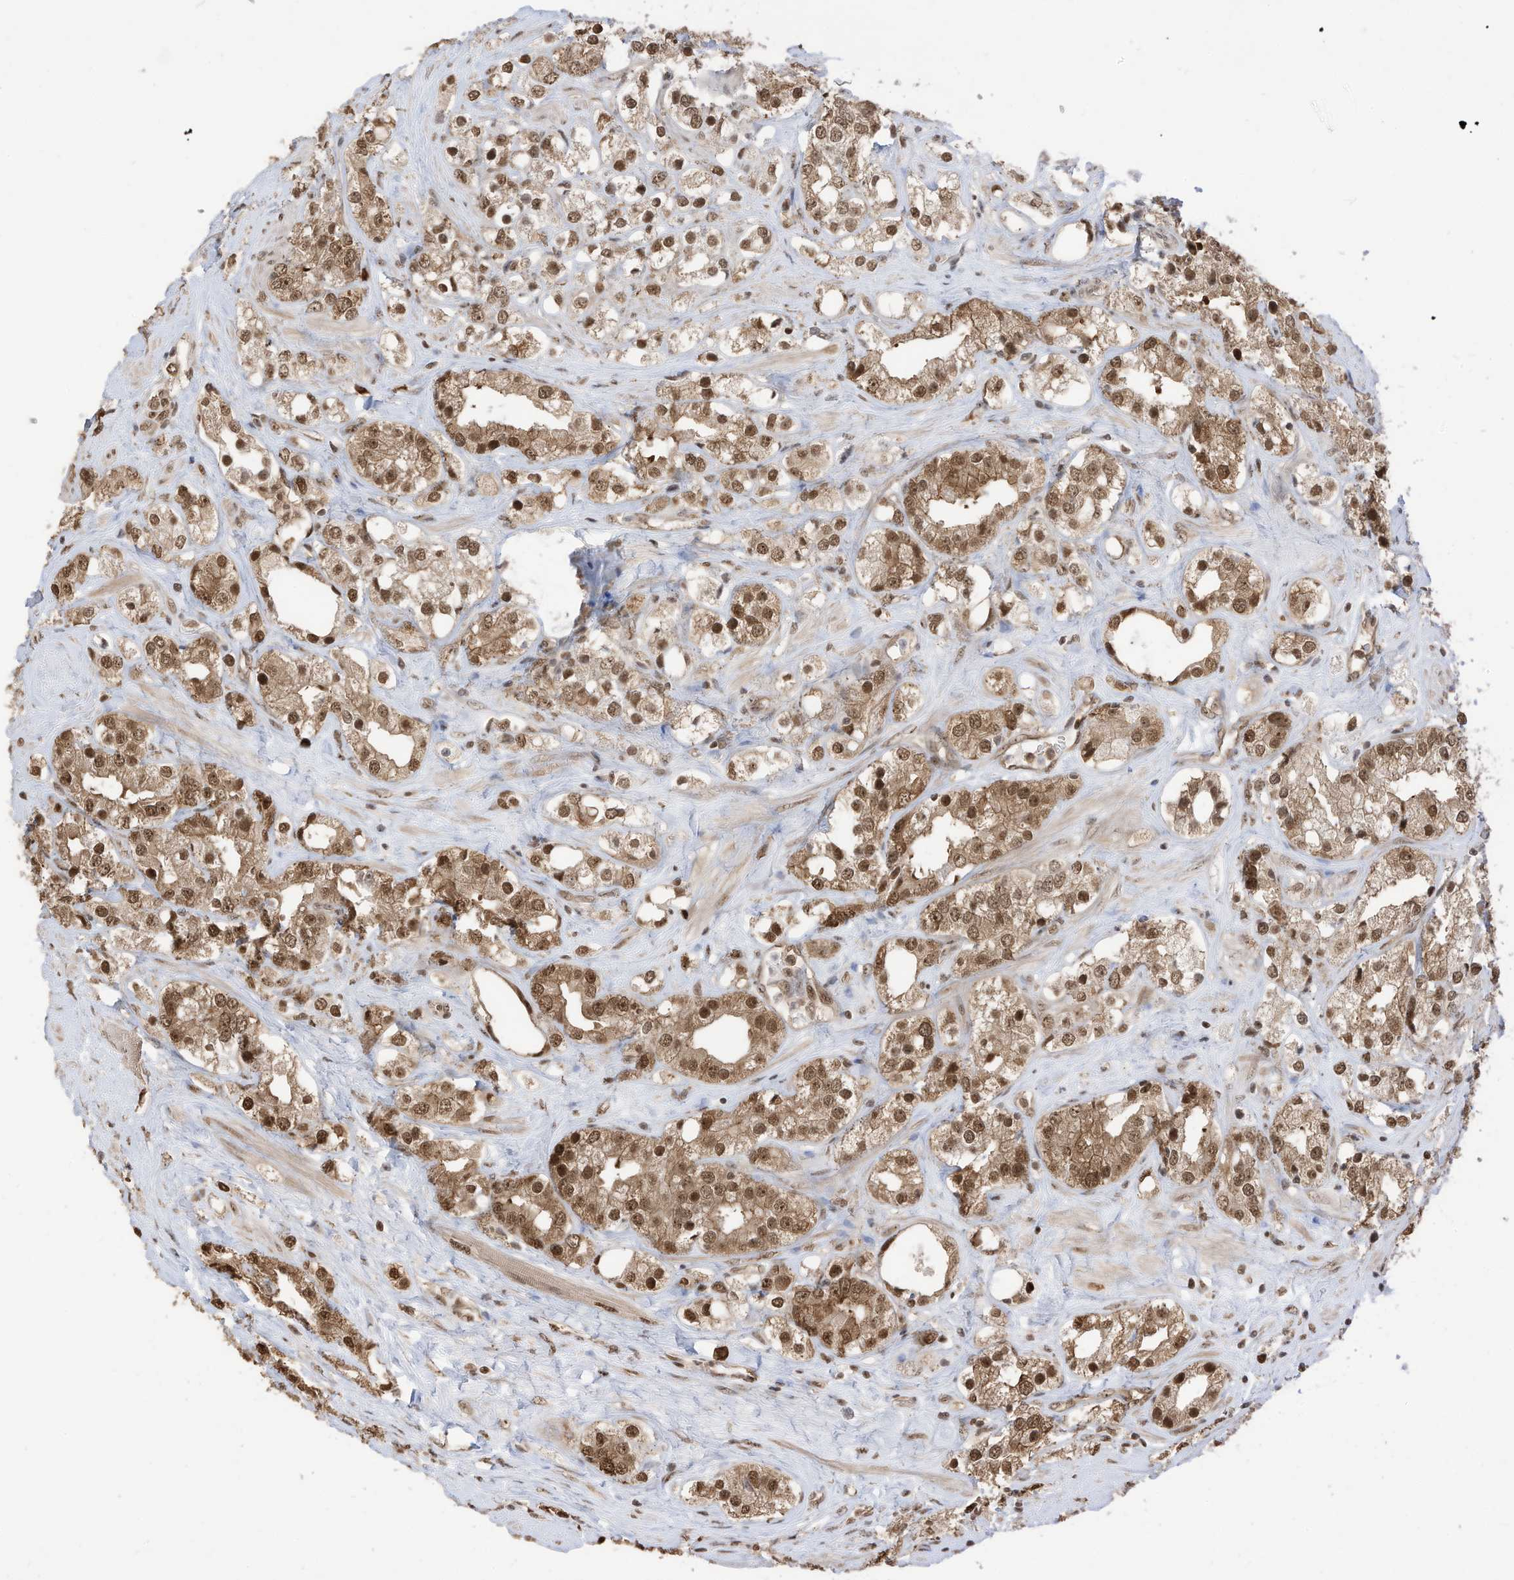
{"staining": {"intensity": "moderate", "quantity": ">75%", "location": "cytoplasmic/membranous,nuclear"}, "tissue": "prostate cancer", "cell_type": "Tumor cells", "image_type": "cancer", "snomed": [{"axis": "morphology", "description": "Adenocarcinoma, NOS"}, {"axis": "topography", "description": "Prostate"}], "caption": "Prostate adenocarcinoma stained with IHC displays moderate cytoplasmic/membranous and nuclear expression in about >75% of tumor cells.", "gene": "ZNF195", "patient": {"sex": "male", "age": 79}}